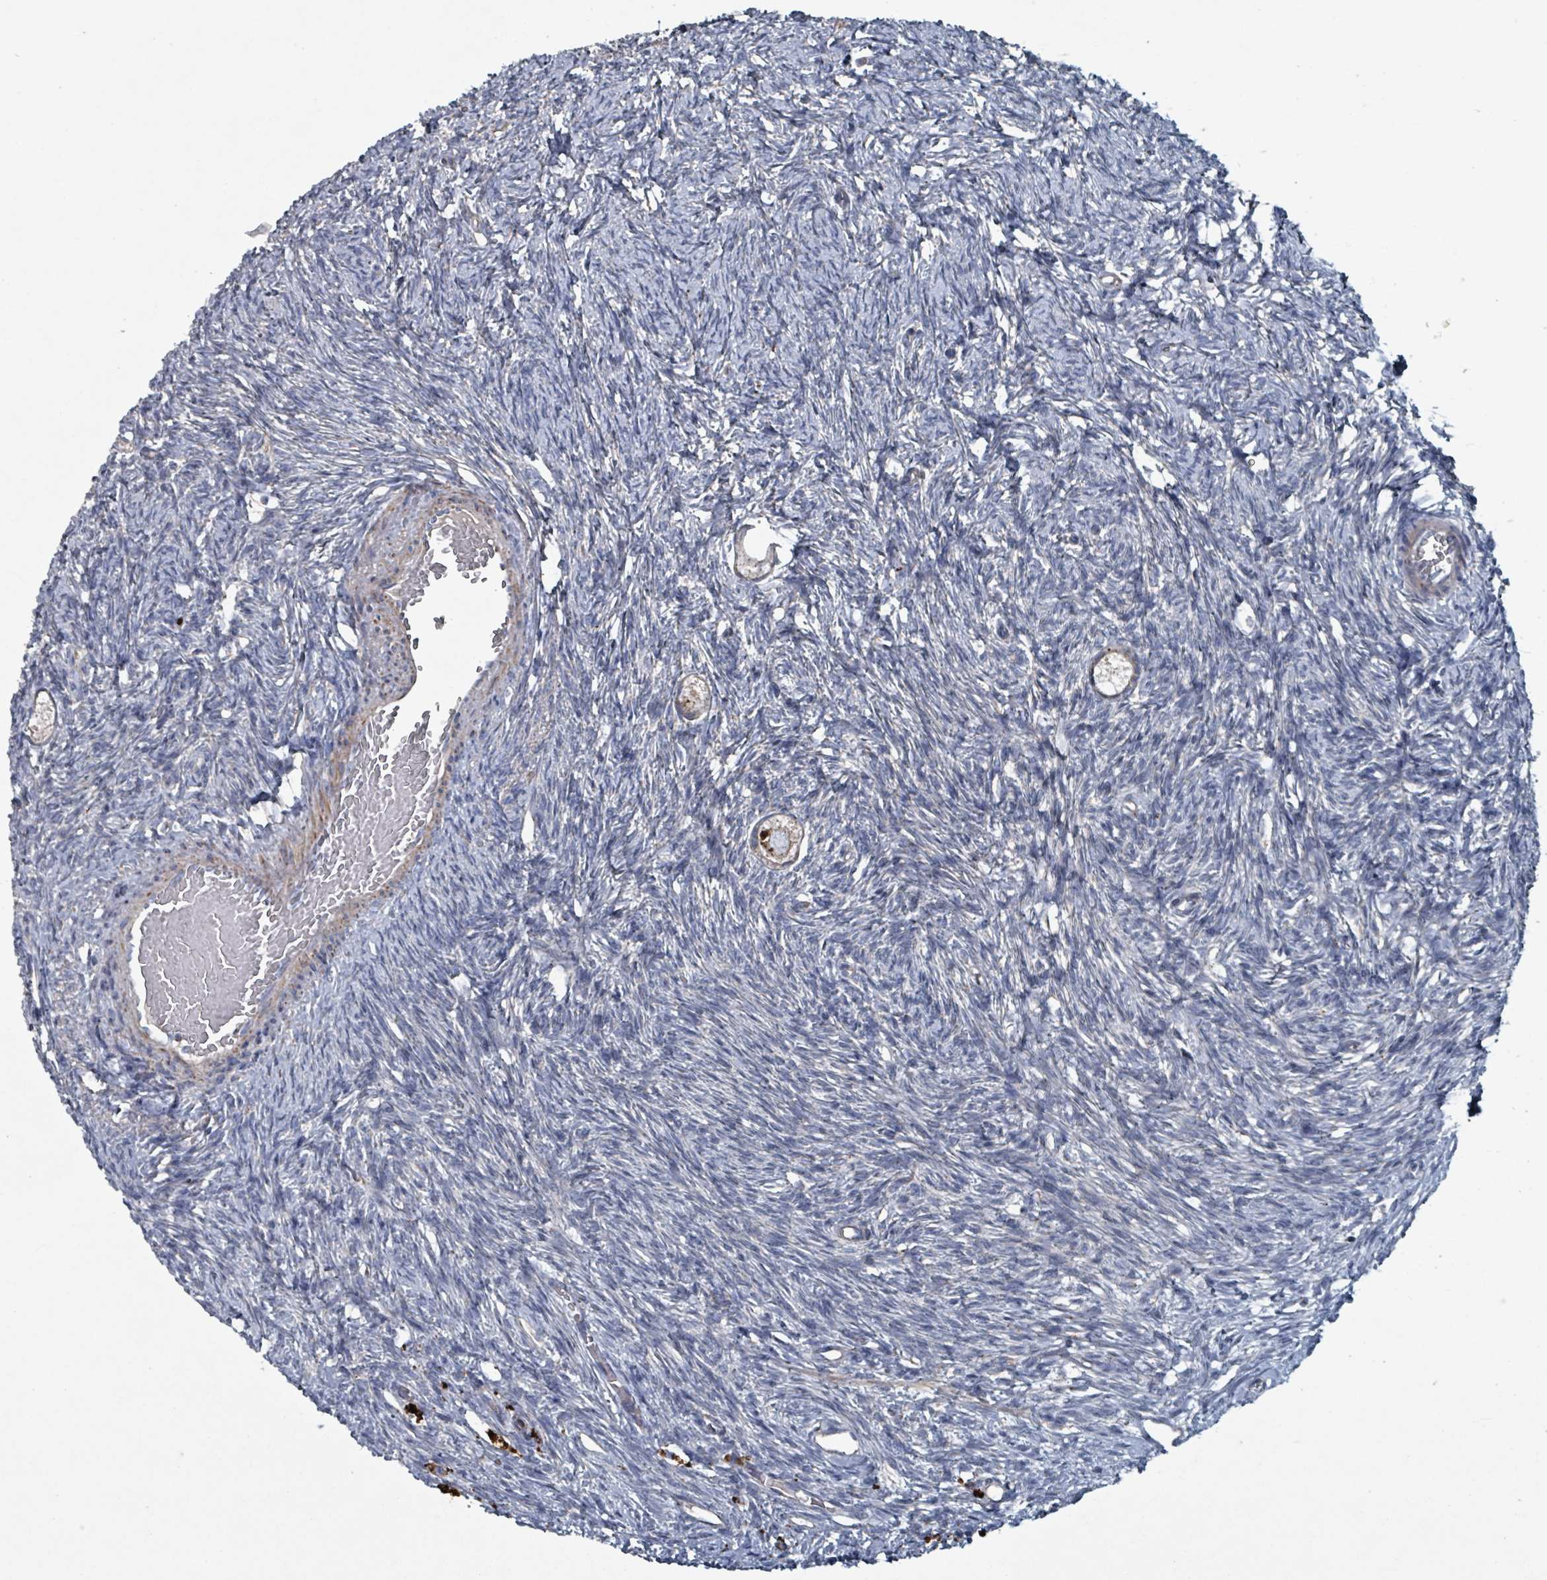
{"staining": {"intensity": "moderate", "quantity": "<25%", "location": "cytoplasmic/membranous"}, "tissue": "ovary", "cell_type": "Follicle cells", "image_type": "normal", "snomed": [{"axis": "morphology", "description": "Normal tissue, NOS"}, {"axis": "topography", "description": "Ovary"}], "caption": "Human ovary stained with a brown dye displays moderate cytoplasmic/membranous positive staining in about <25% of follicle cells.", "gene": "ABHD18", "patient": {"sex": "female", "age": 33}}